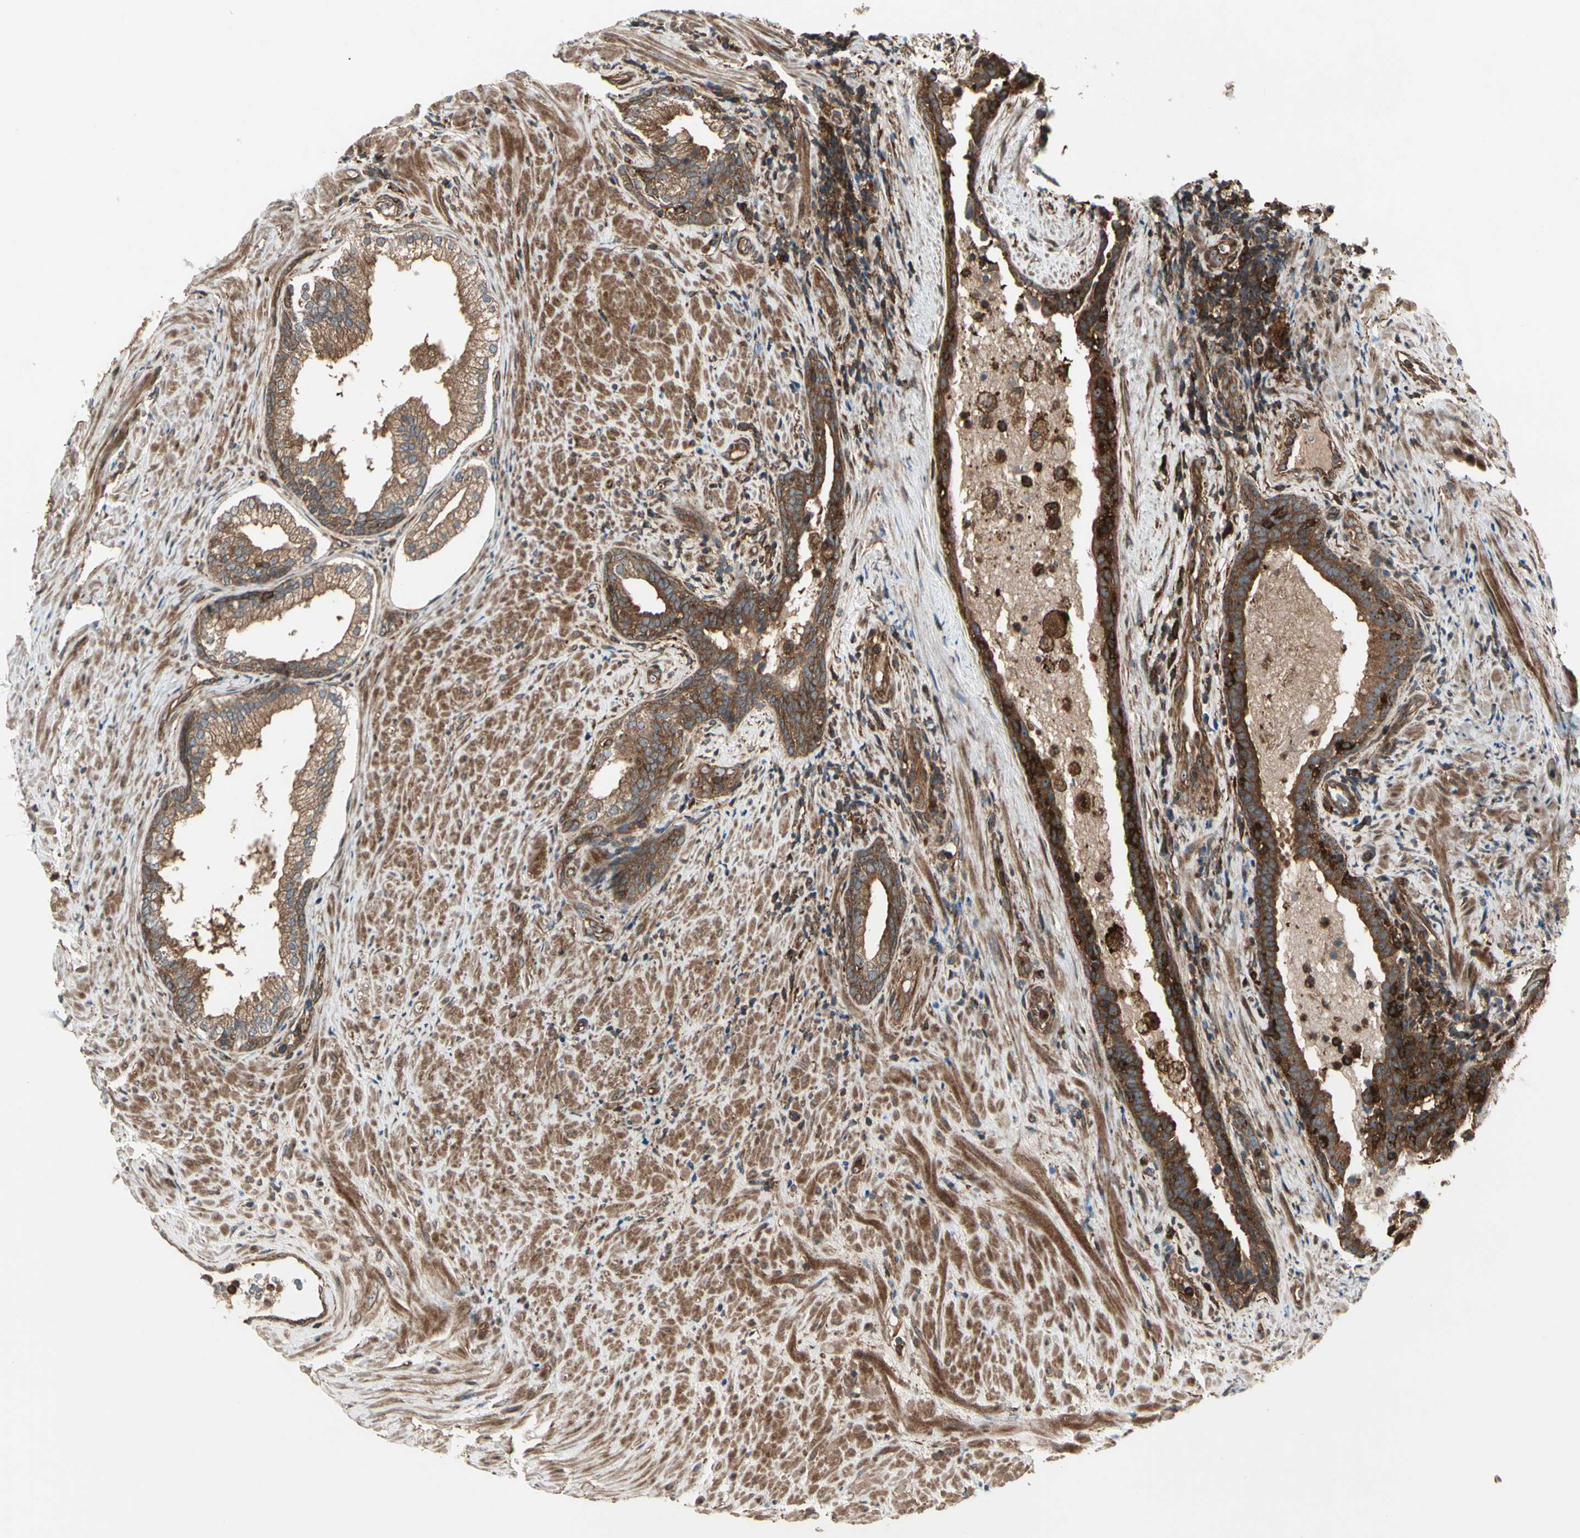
{"staining": {"intensity": "strong", "quantity": ">75%", "location": "cytoplasmic/membranous"}, "tissue": "prostate", "cell_type": "Glandular cells", "image_type": "normal", "snomed": [{"axis": "morphology", "description": "Normal tissue, NOS"}, {"axis": "topography", "description": "Prostate"}], "caption": "IHC micrograph of benign human prostate stained for a protein (brown), which shows high levels of strong cytoplasmic/membranous staining in about >75% of glandular cells.", "gene": "FKBP15", "patient": {"sex": "male", "age": 76}}